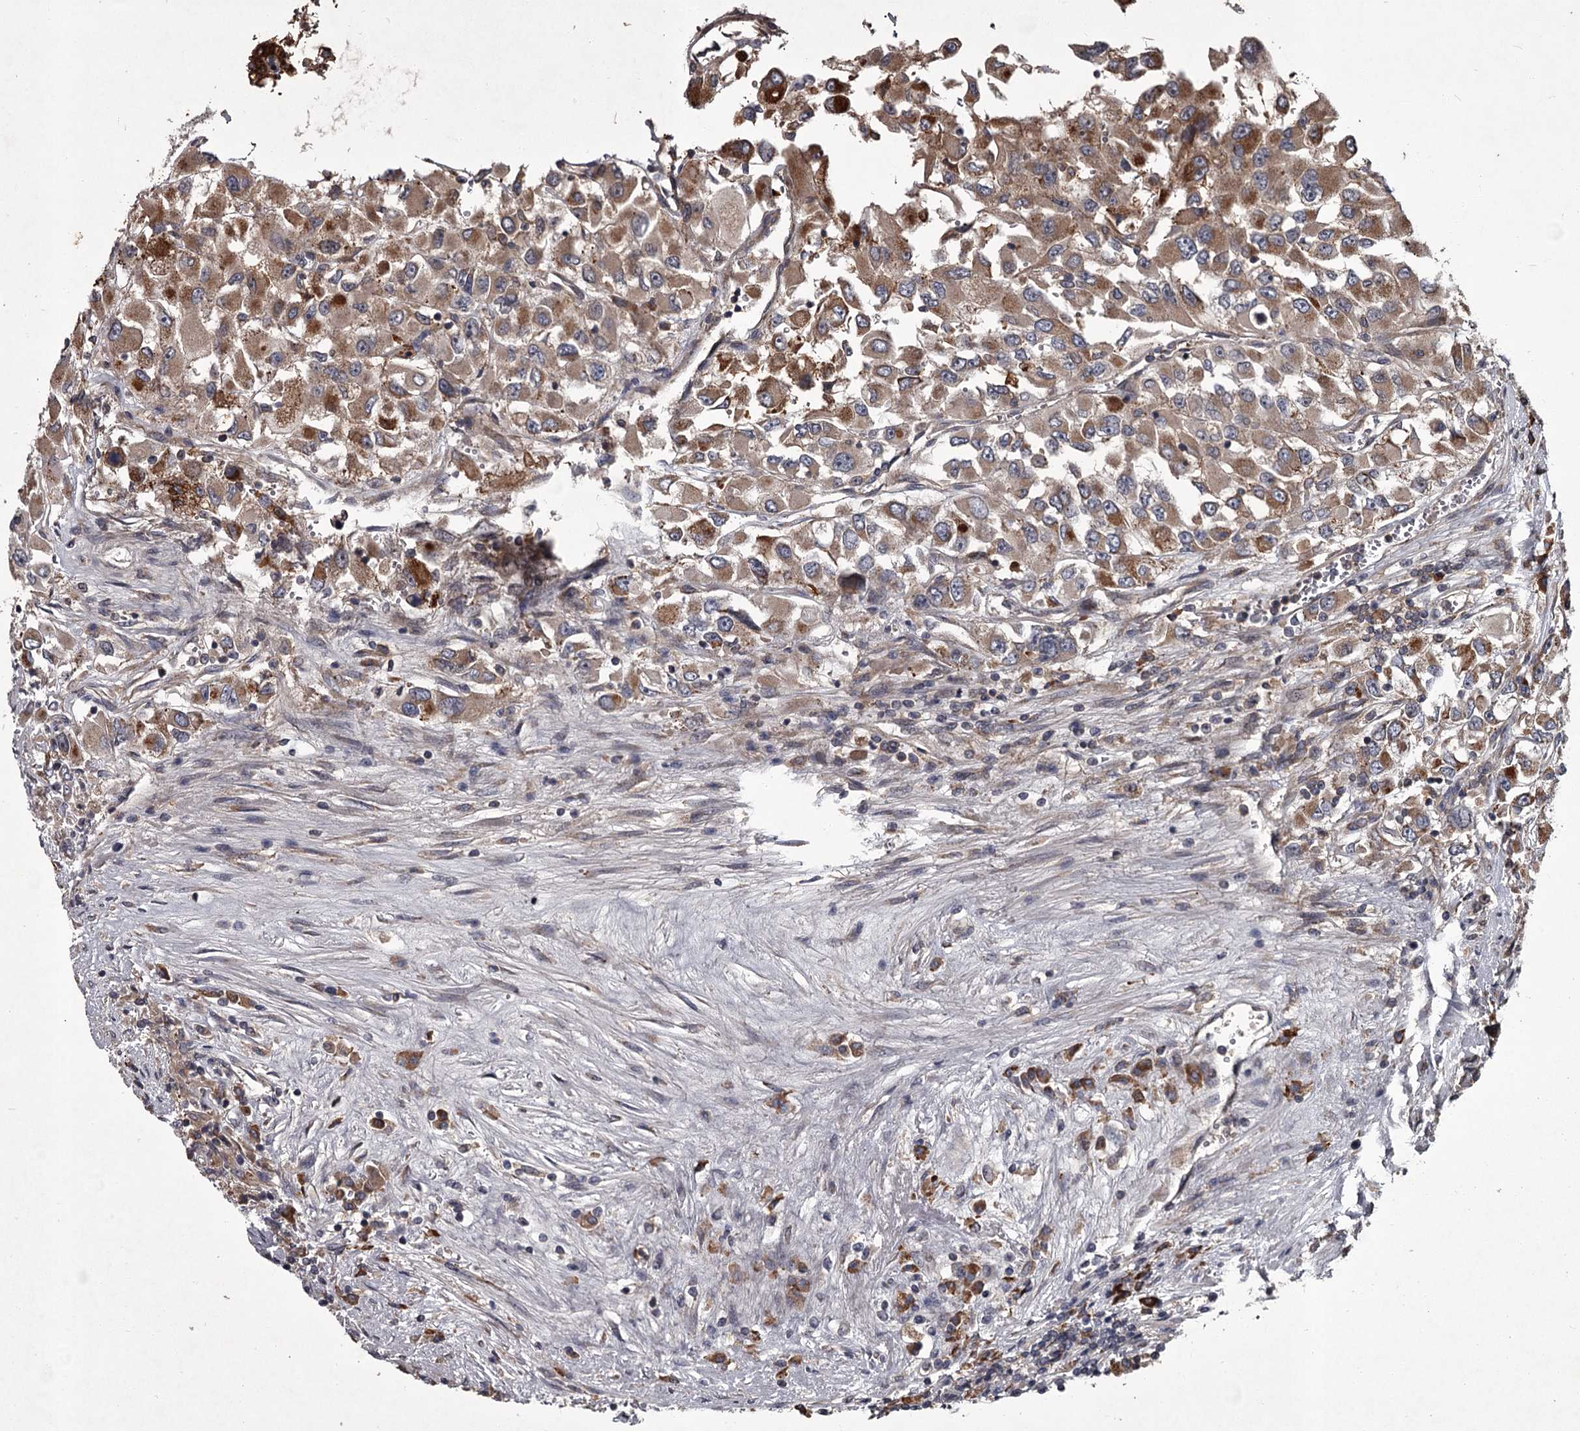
{"staining": {"intensity": "moderate", "quantity": "25%-75%", "location": "cytoplasmic/membranous"}, "tissue": "renal cancer", "cell_type": "Tumor cells", "image_type": "cancer", "snomed": [{"axis": "morphology", "description": "Adenocarcinoma, NOS"}, {"axis": "topography", "description": "Kidney"}], "caption": "Moderate cytoplasmic/membranous expression for a protein is appreciated in approximately 25%-75% of tumor cells of renal cancer using IHC.", "gene": "UNC93B1", "patient": {"sex": "female", "age": 52}}